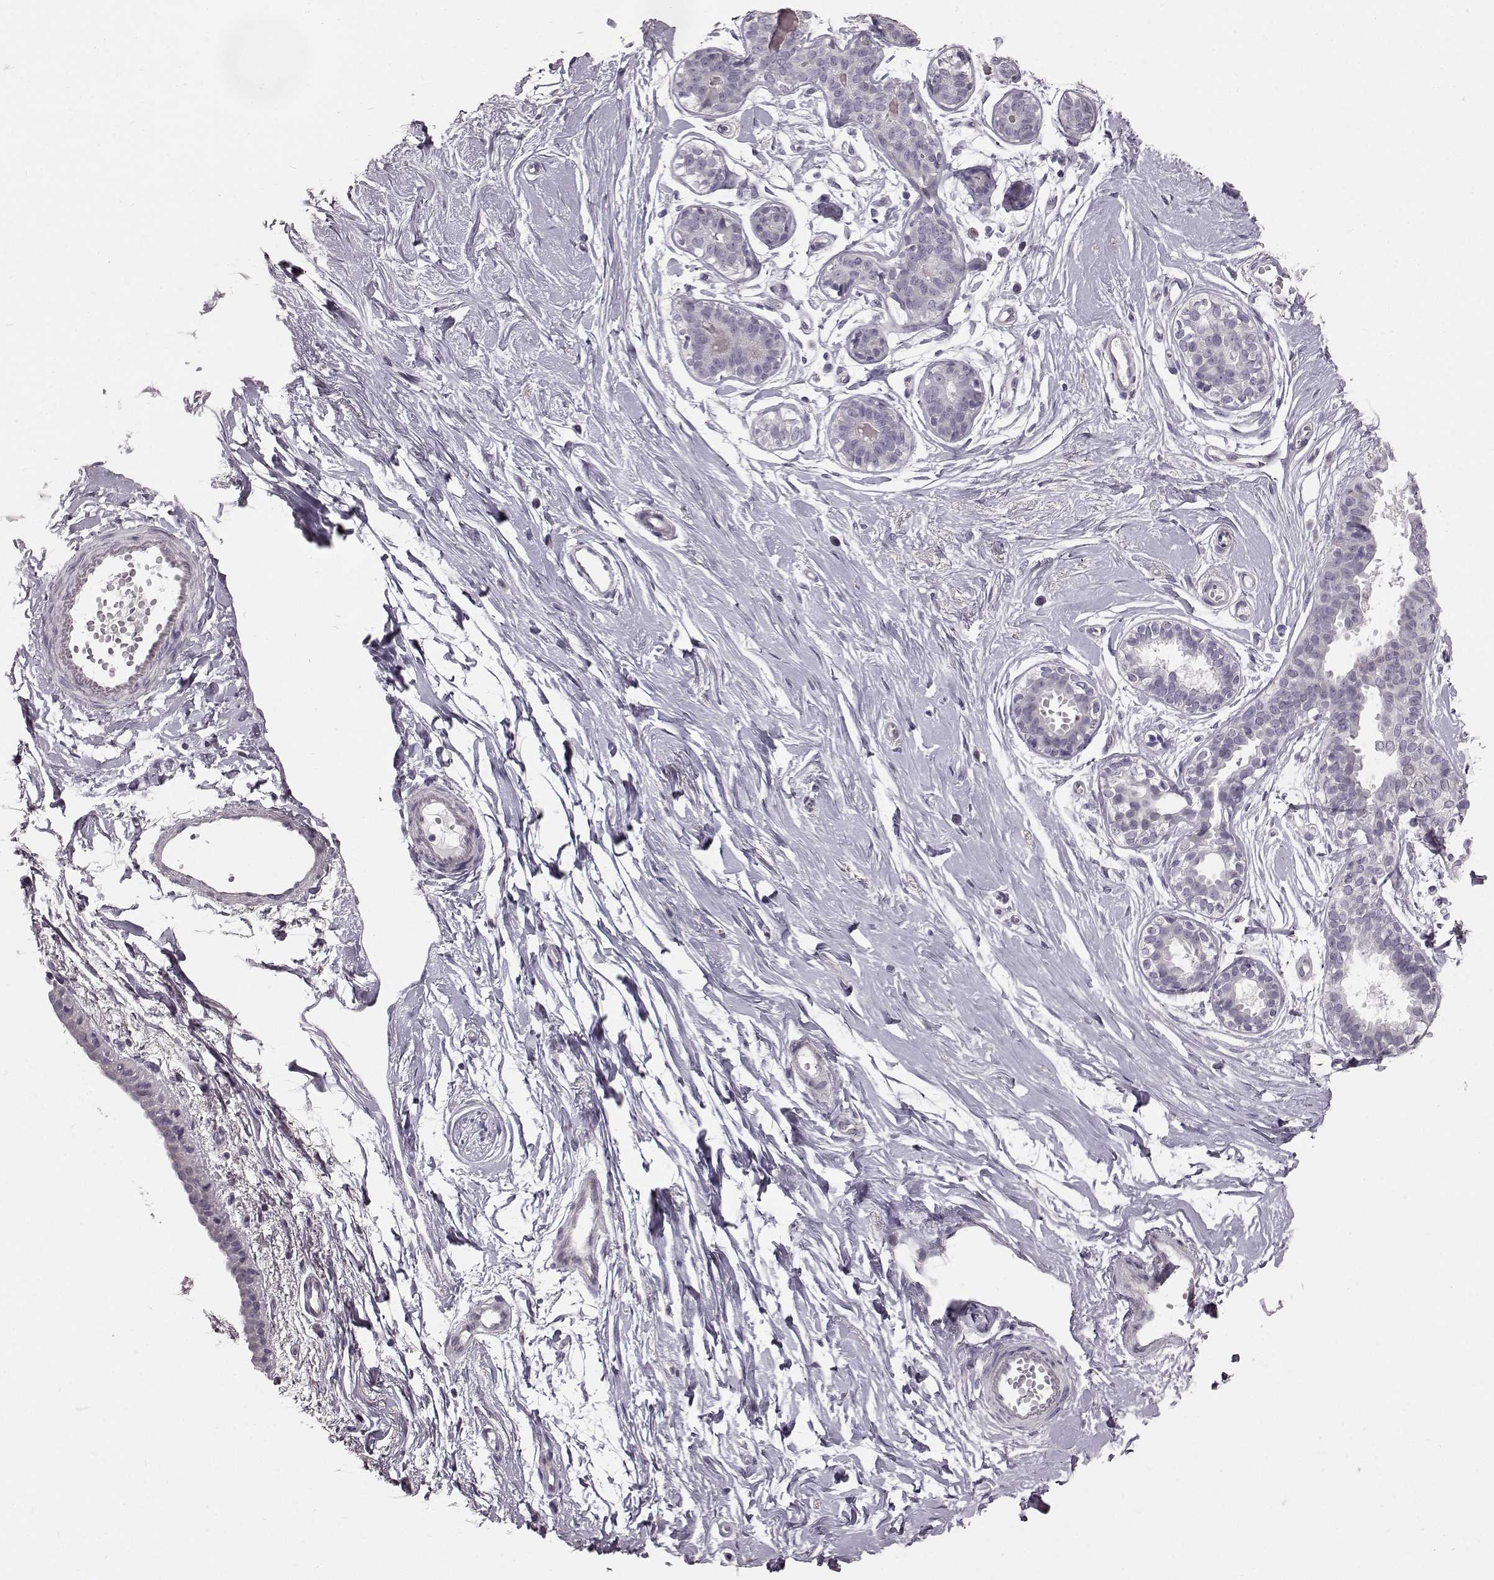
{"staining": {"intensity": "negative", "quantity": "none", "location": "none"}, "tissue": "breast", "cell_type": "Adipocytes", "image_type": "normal", "snomed": [{"axis": "morphology", "description": "Normal tissue, NOS"}, {"axis": "topography", "description": "Breast"}], "caption": "Immunohistochemistry (IHC) micrograph of benign human breast stained for a protein (brown), which reveals no positivity in adipocytes.", "gene": "TCHHL1", "patient": {"sex": "female", "age": 49}}